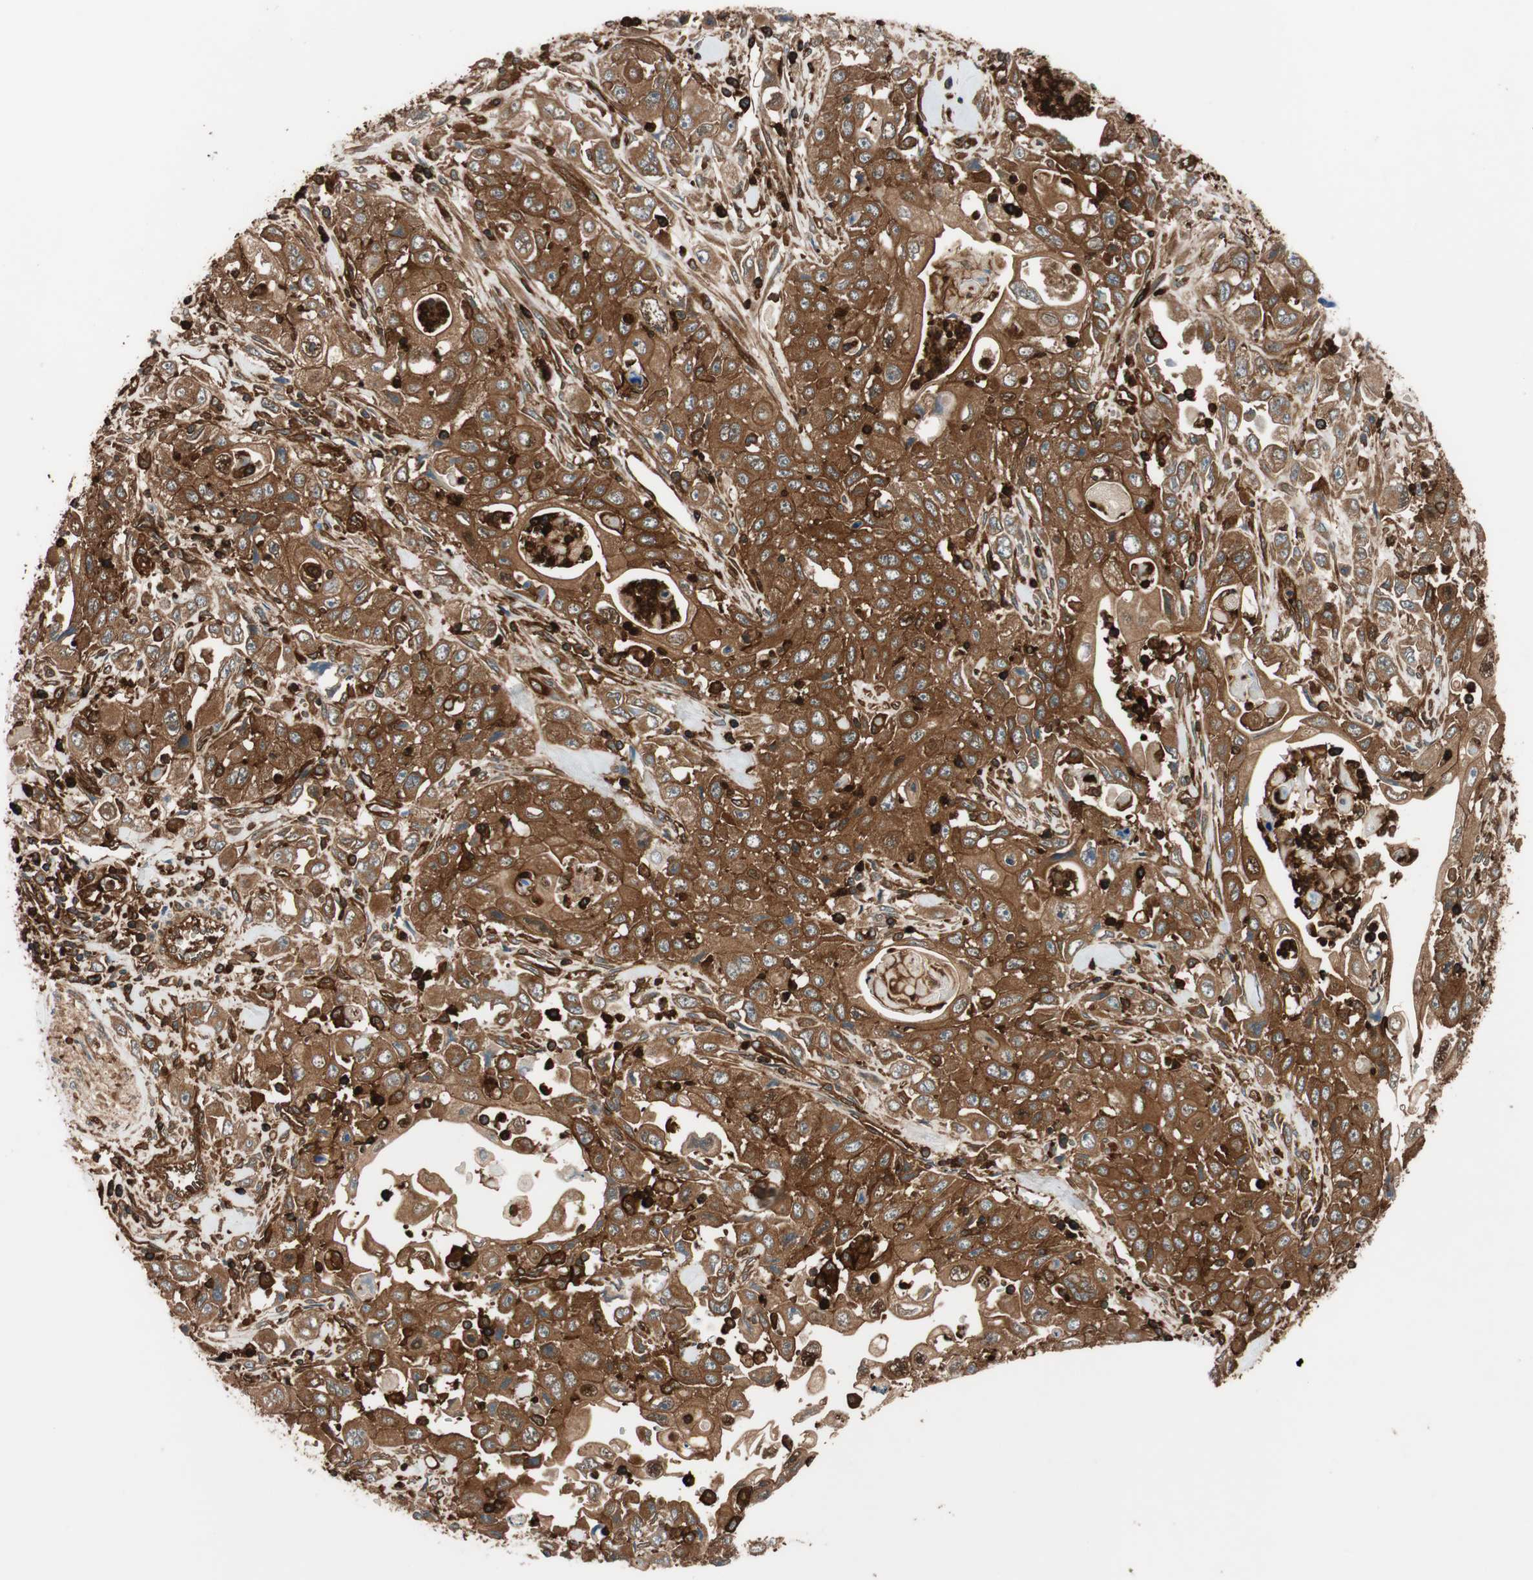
{"staining": {"intensity": "strong", "quantity": ">75%", "location": "cytoplasmic/membranous"}, "tissue": "pancreatic cancer", "cell_type": "Tumor cells", "image_type": "cancer", "snomed": [{"axis": "morphology", "description": "Adenocarcinoma, NOS"}, {"axis": "topography", "description": "Pancreas"}], "caption": "There is high levels of strong cytoplasmic/membranous staining in tumor cells of adenocarcinoma (pancreatic), as demonstrated by immunohistochemical staining (brown color).", "gene": "VASP", "patient": {"sex": "male", "age": 70}}